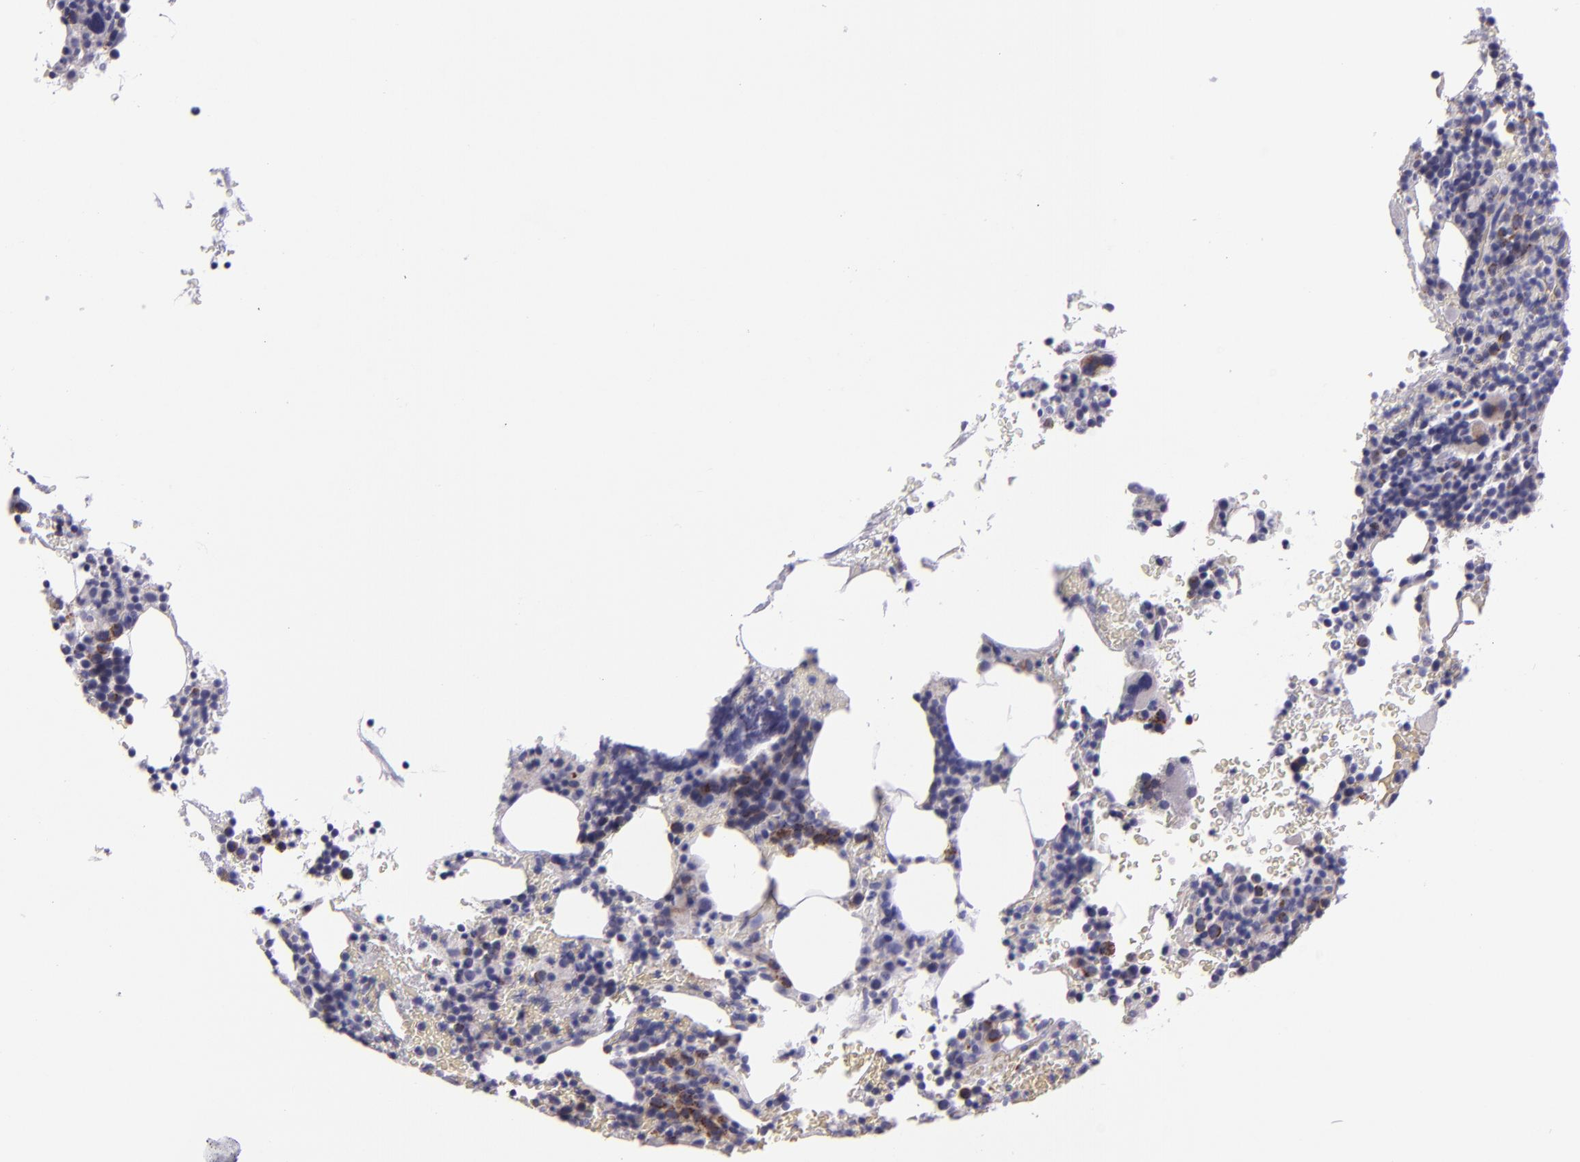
{"staining": {"intensity": "moderate", "quantity": "25%-75%", "location": "cytoplasmic/membranous"}, "tissue": "bone marrow", "cell_type": "Hematopoietic cells", "image_type": "normal", "snomed": [{"axis": "morphology", "description": "Normal tissue, NOS"}, {"axis": "topography", "description": "Bone marrow"}], "caption": "Immunohistochemical staining of normal bone marrow demonstrates 25%-75% levels of moderate cytoplasmic/membranous protein staining in about 25%-75% of hematopoietic cells. Nuclei are stained in blue.", "gene": "HSPD1", "patient": {"sex": "male", "age": 86}}